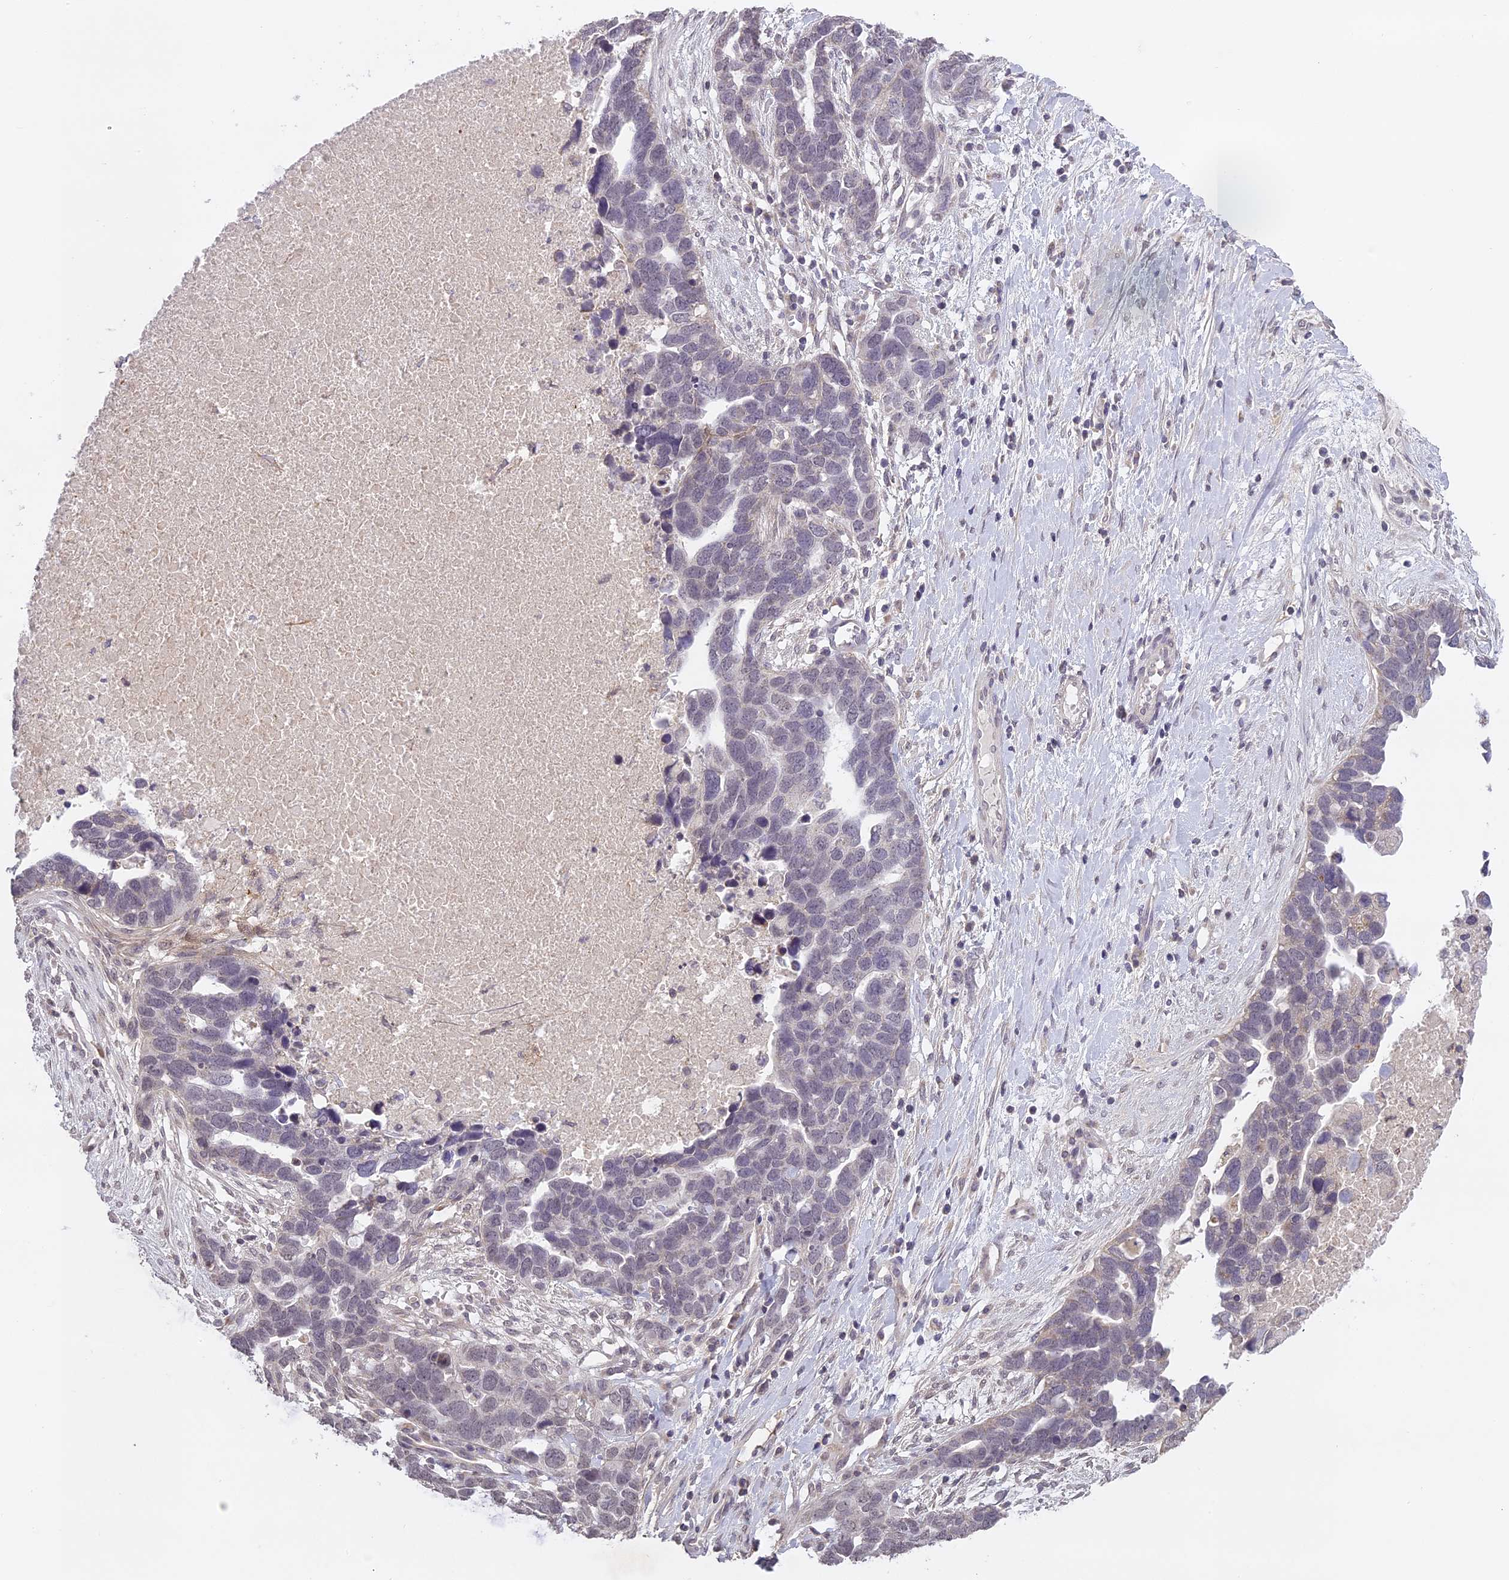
{"staining": {"intensity": "negative", "quantity": "none", "location": "none"}, "tissue": "ovarian cancer", "cell_type": "Tumor cells", "image_type": "cancer", "snomed": [{"axis": "morphology", "description": "Cystadenocarcinoma, serous, NOS"}, {"axis": "topography", "description": "Ovary"}], "caption": "High magnification brightfield microscopy of ovarian serous cystadenocarcinoma stained with DAB (brown) and counterstained with hematoxylin (blue): tumor cells show no significant staining. (IHC, brightfield microscopy, high magnification).", "gene": "ERG28", "patient": {"sex": "female", "age": 54}}